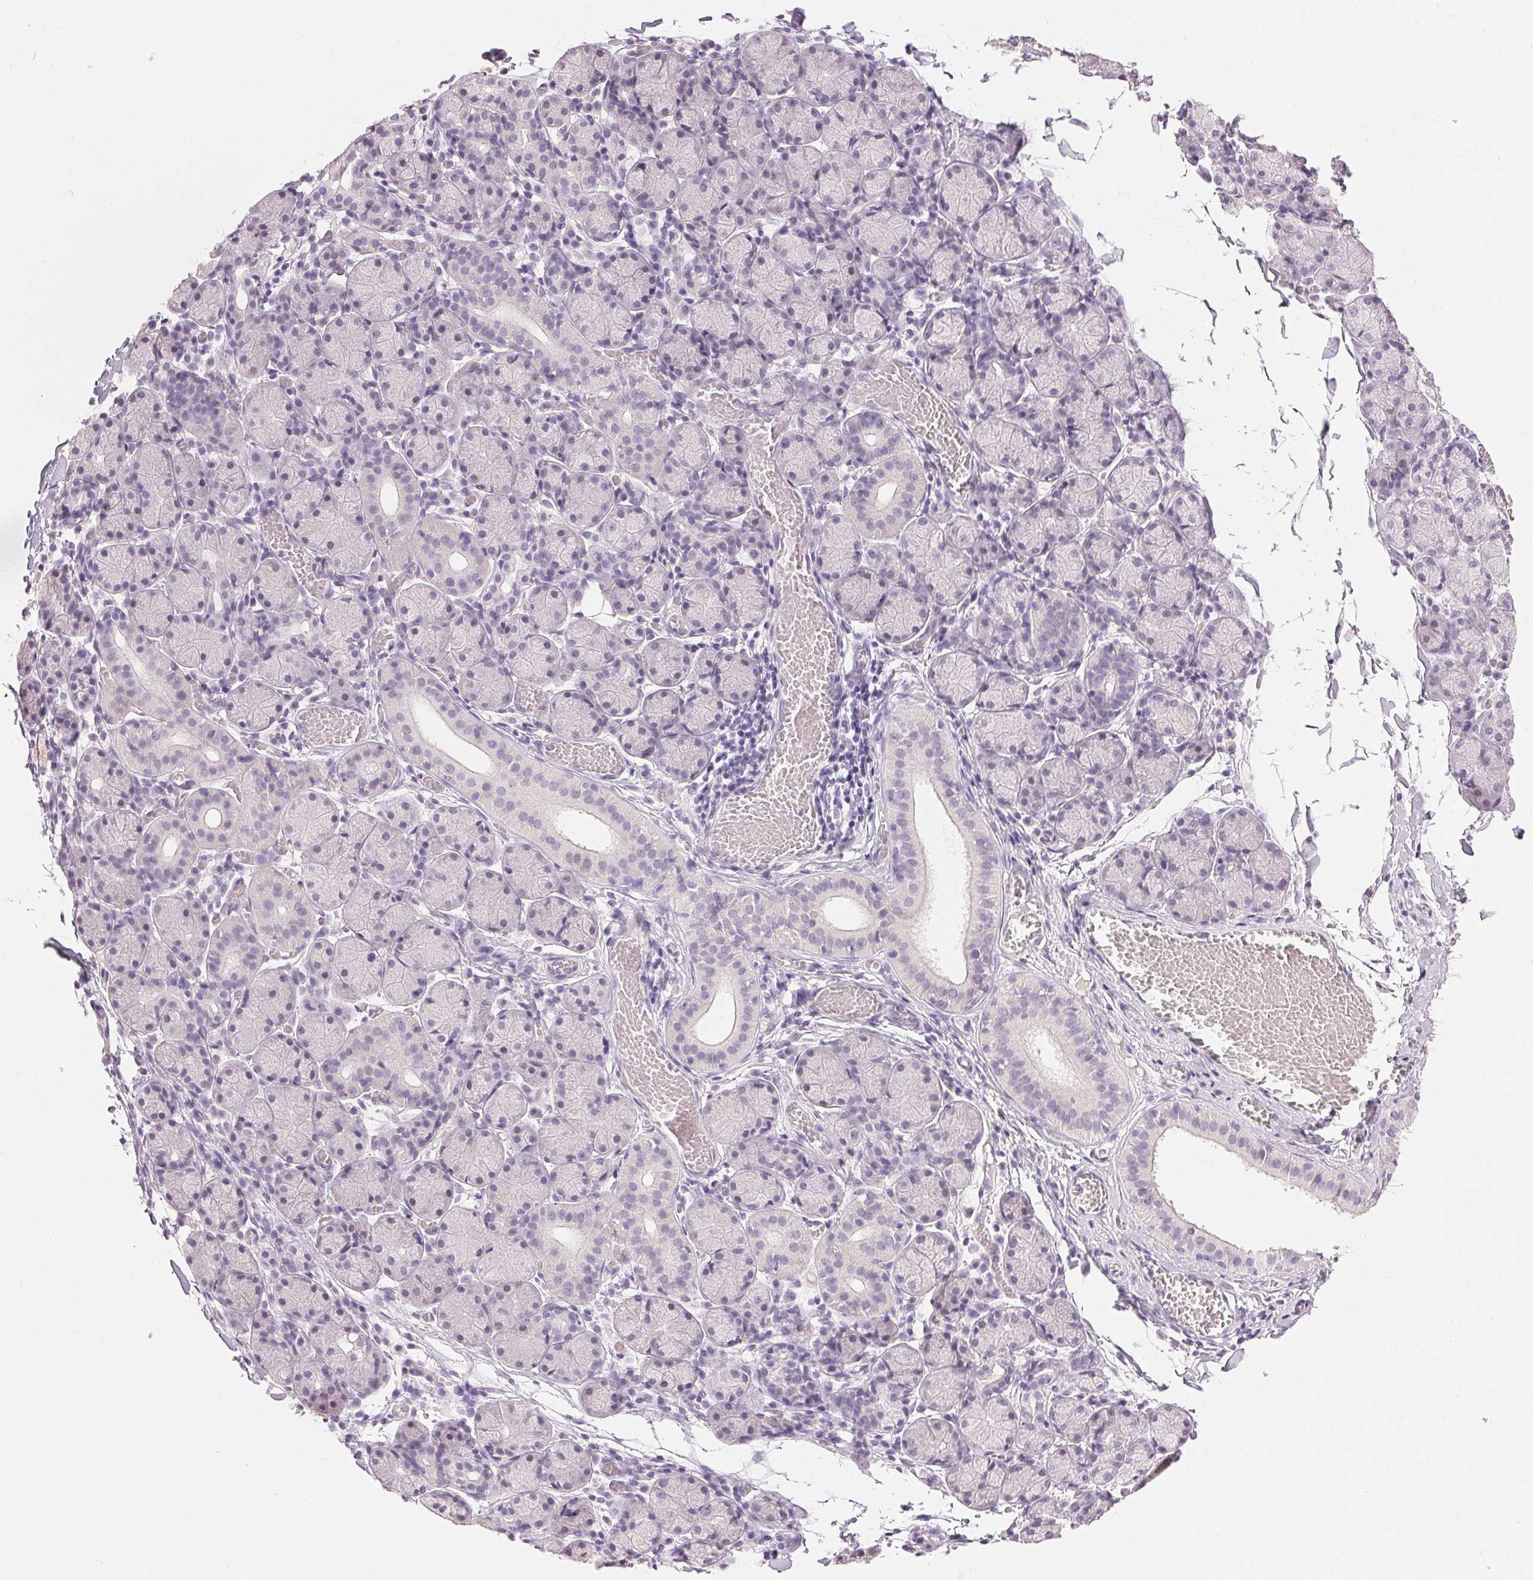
{"staining": {"intensity": "negative", "quantity": "none", "location": "none"}, "tissue": "salivary gland", "cell_type": "Glandular cells", "image_type": "normal", "snomed": [{"axis": "morphology", "description": "Normal tissue, NOS"}, {"axis": "topography", "description": "Salivary gland"}], "caption": "Image shows no significant protein expression in glandular cells of benign salivary gland. (Brightfield microscopy of DAB (3,3'-diaminobenzidine) IHC at high magnification).", "gene": "IGFBP1", "patient": {"sex": "female", "age": 24}}